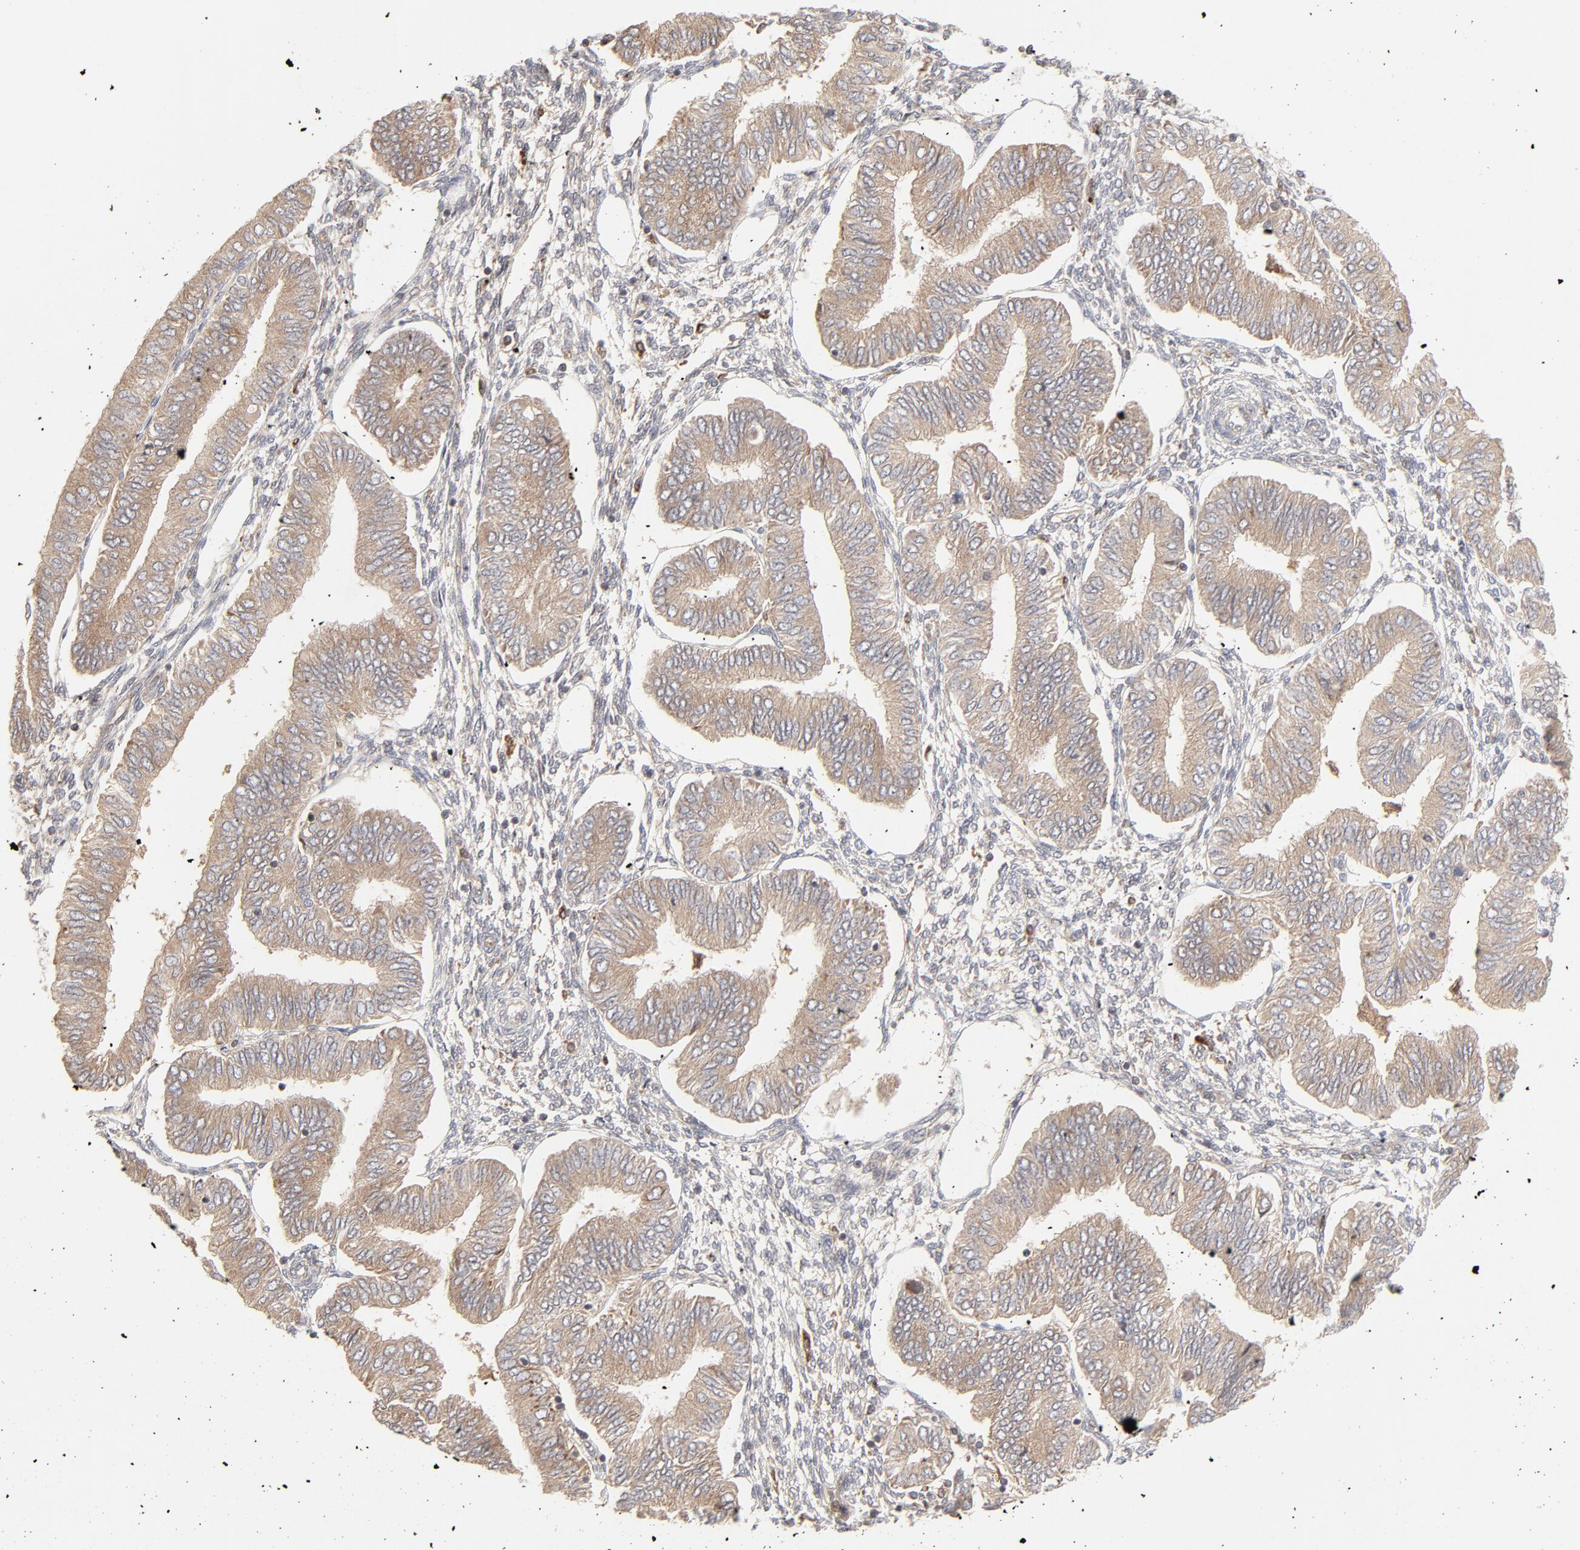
{"staining": {"intensity": "moderate", "quantity": ">75%", "location": "cytoplasmic/membranous"}, "tissue": "endometrial cancer", "cell_type": "Tumor cells", "image_type": "cancer", "snomed": [{"axis": "morphology", "description": "Adenocarcinoma, NOS"}, {"axis": "topography", "description": "Endometrium"}], "caption": "A photomicrograph of endometrial adenocarcinoma stained for a protein displays moderate cytoplasmic/membranous brown staining in tumor cells.", "gene": "RAB5C", "patient": {"sex": "female", "age": 51}}